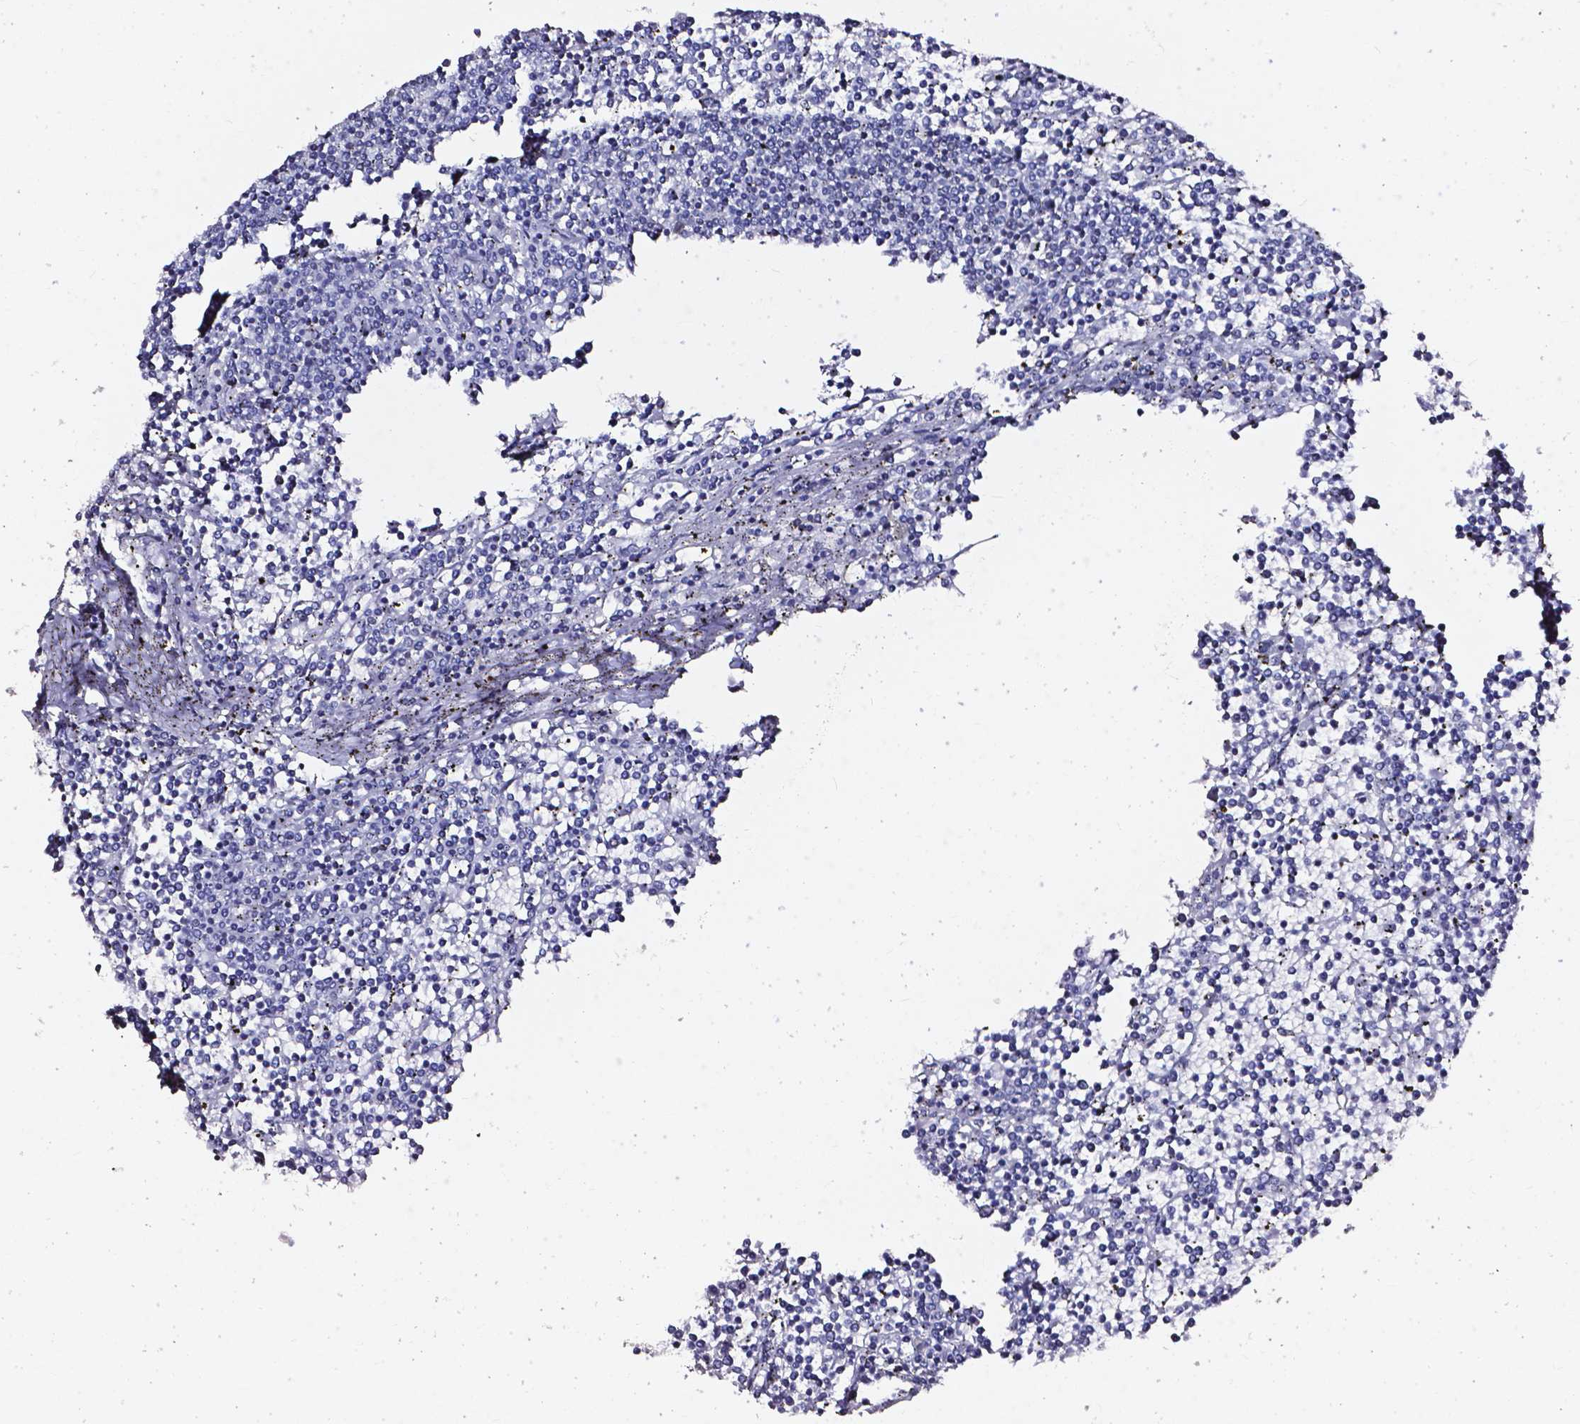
{"staining": {"intensity": "negative", "quantity": "none", "location": "none"}, "tissue": "lymphoma", "cell_type": "Tumor cells", "image_type": "cancer", "snomed": [{"axis": "morphology", "description": "Malignant lymphoma, non-Hodgkin's type, Low grade"}, {"axis": "topography", "description": "Spleen"}], "caption": "Immunohistochemical staining of human malignant lymphoma, non-Hodgkin's type (low-grade) reveals no significant expression in tumor cells. The staining is performed using DAB (3,3'-diaminobenzidine) brown chromogen with nuclei counter-stained in using hematoxylin.", "gene": "AKR1B10", "patient": {"sex": "female", "age": 19}}